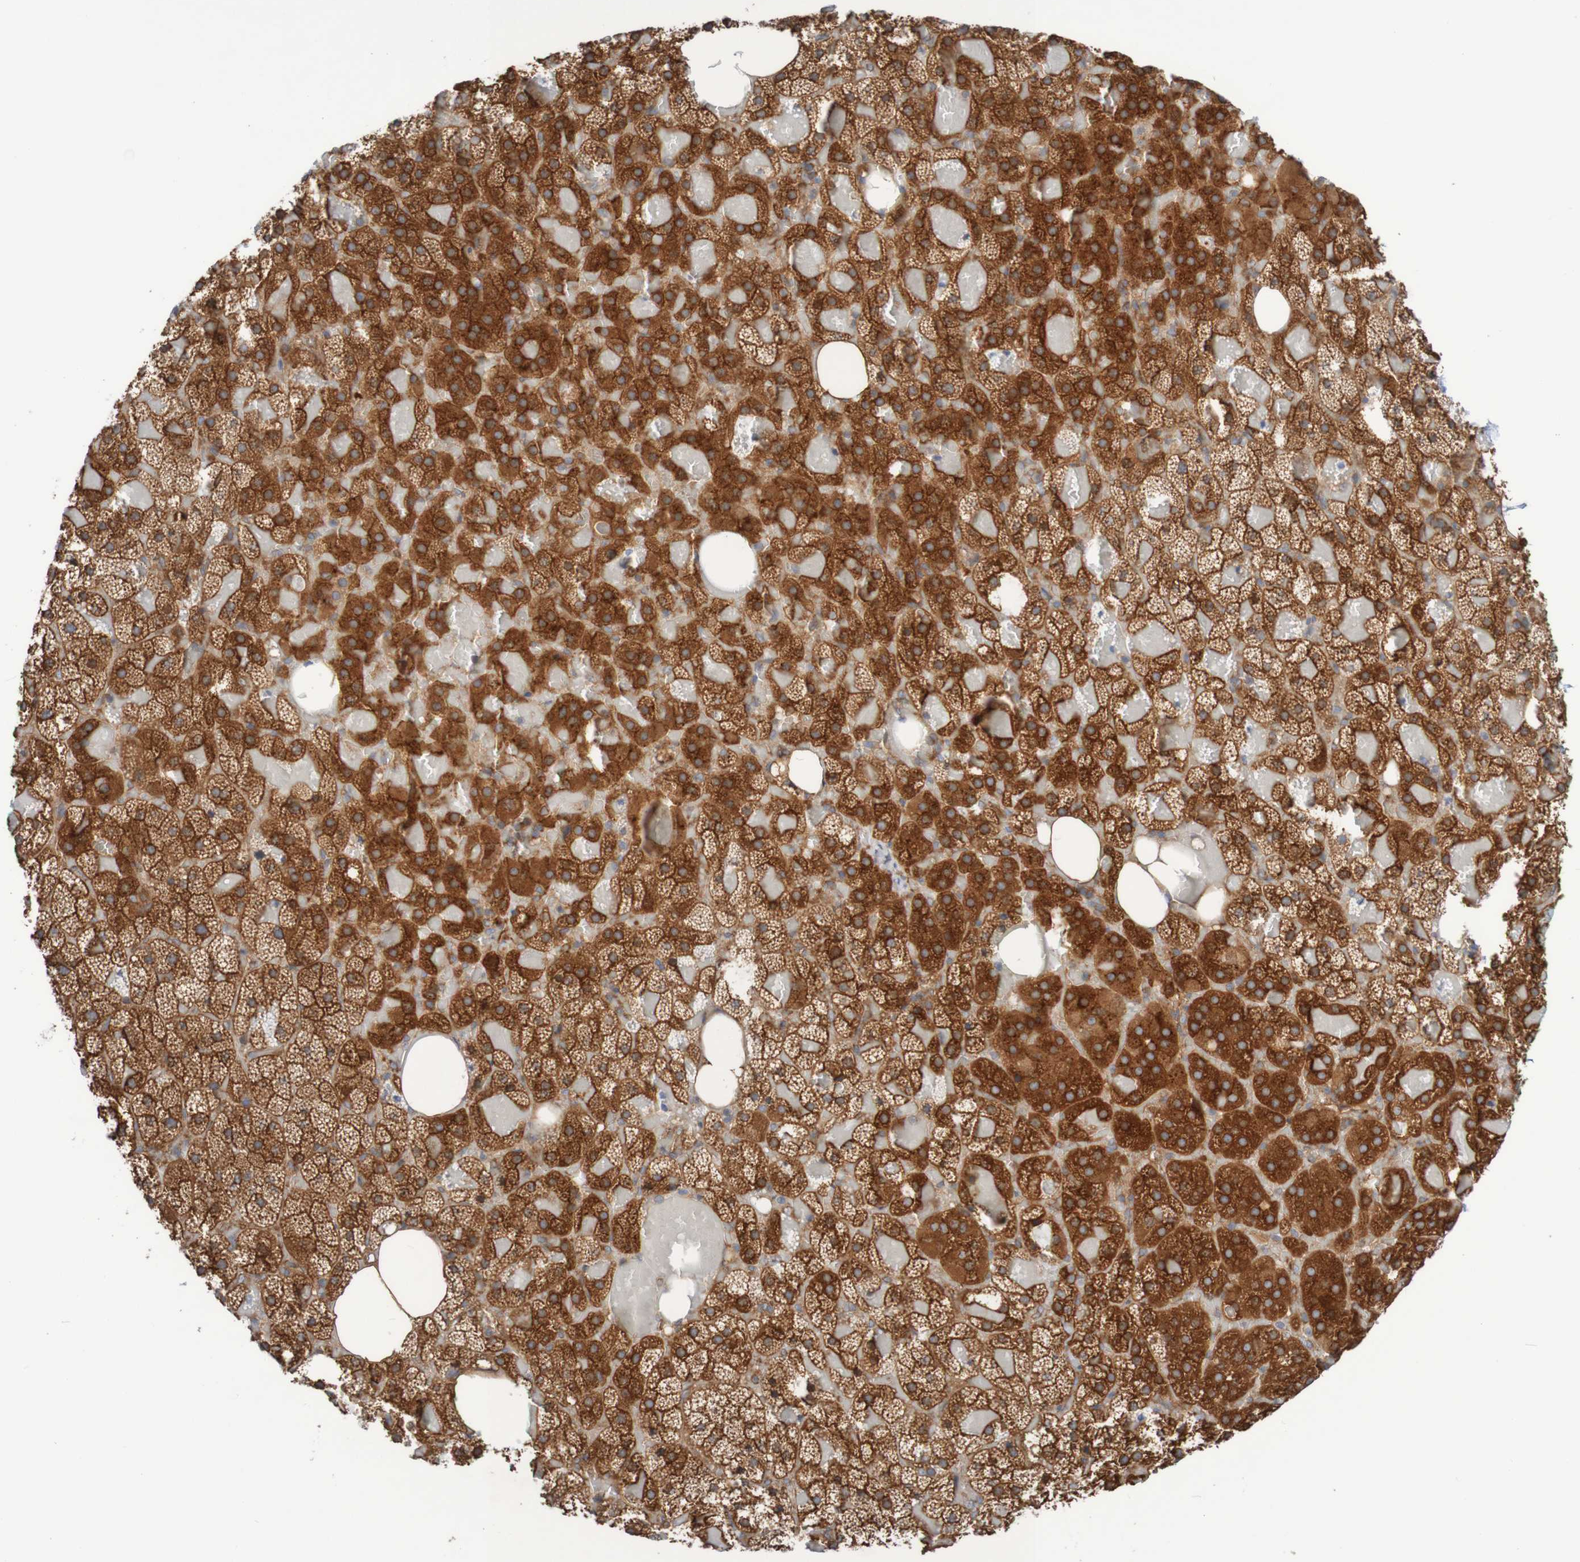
{"staining": {"intensity": "strong", "quantity": ">75%", "location": "cytoplasmic/membranous"}, "tissue": "adrenal gland", "cell_type": "Glandular cells", "image_type": "normal", "snomed": [{"axis": "morphology", "description": "Normal tissue, NOS"}, {"axis": "topography", "description": "Adrenal gland"}], "caption": "Immunohistochemistry (IHC) micrograph of unremarkable adrenal gland: adrenal gland stained using immunohistochemistry (IHC) reveals high levels of strong protein expression localized specifically in the cytoplasmic/membranous of glandular cells, appearing as a cytoplasmic/membranous brown color.", "gene": "LRRC47", "patient": {"sex": "female", "age": 59}}